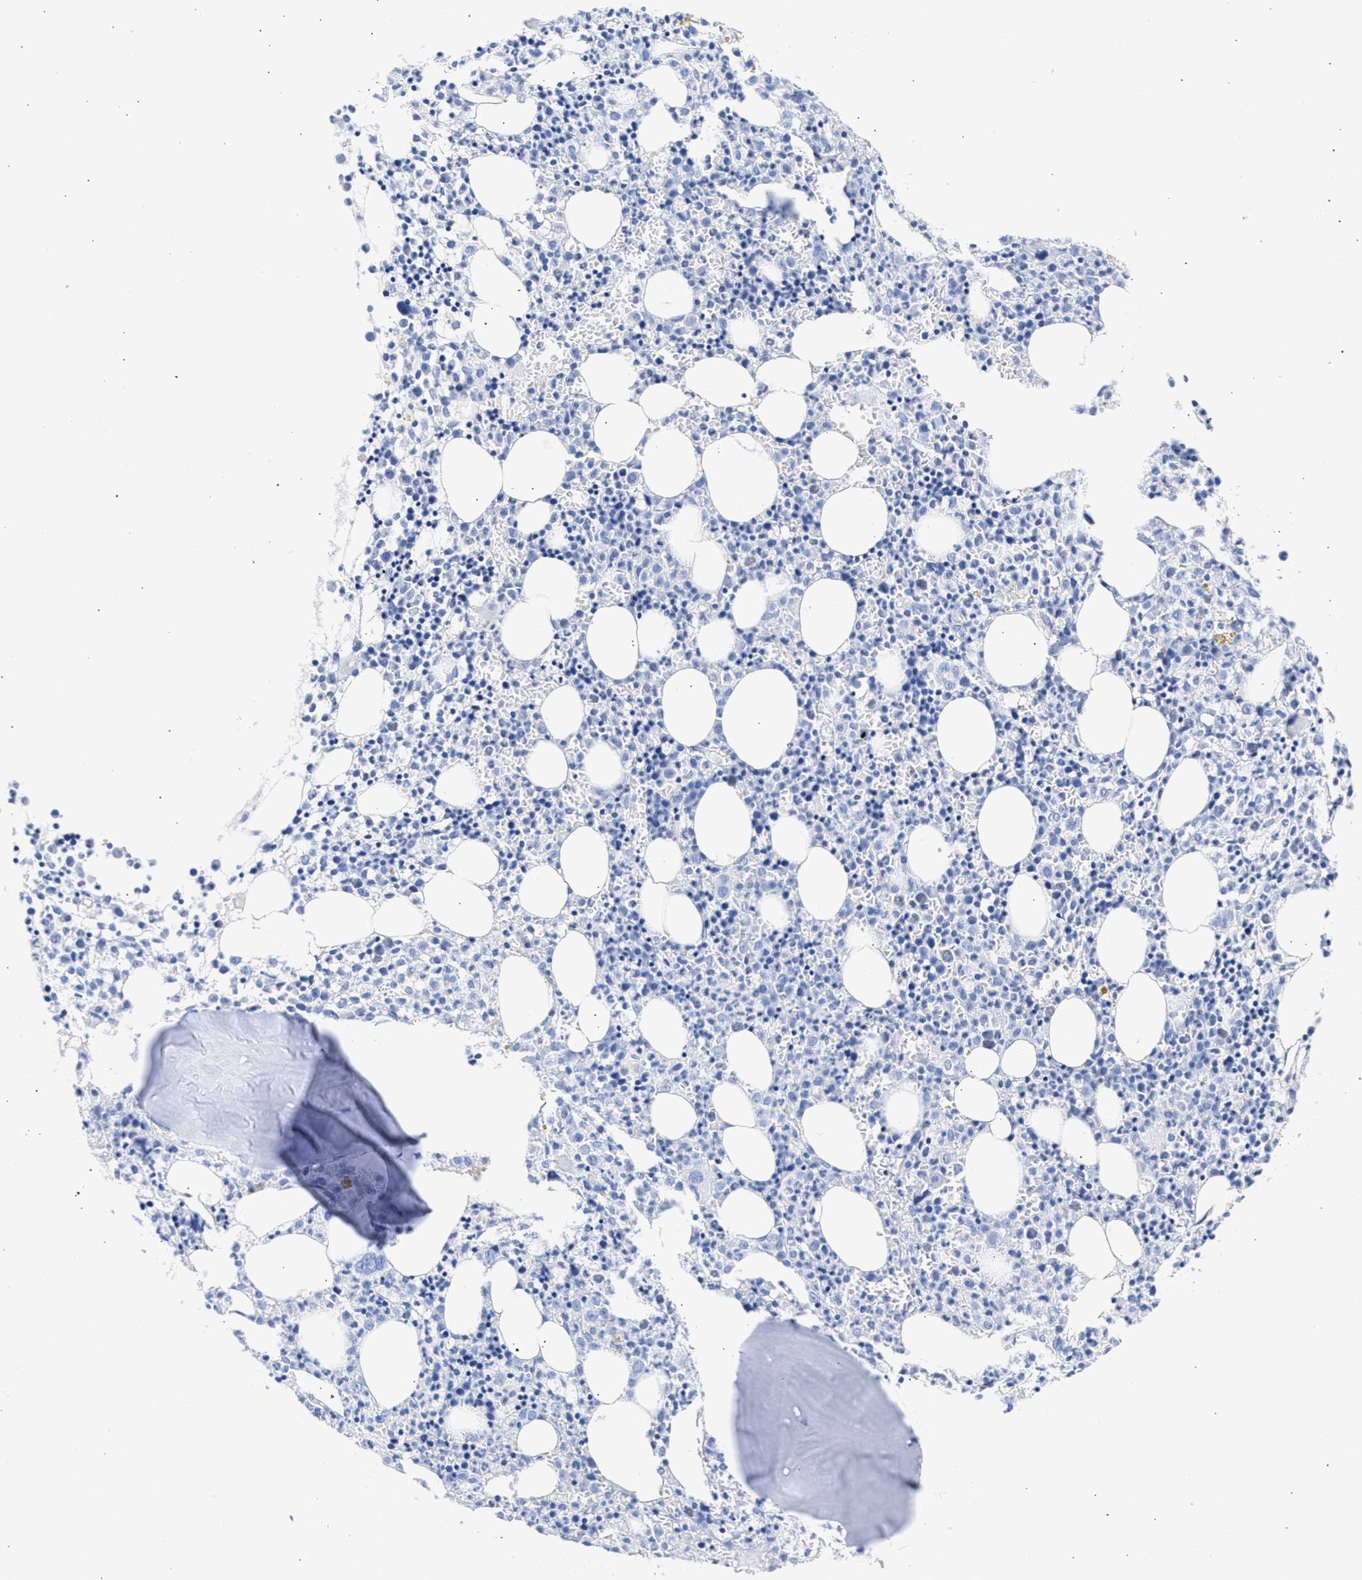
{"staining": {"intensity": "negative", "quantity": "none", "location": "none"}, "tissue": "bone marrow", "cell_type": "Hematopoietic cells", "image_type": "normal", "snomed": [{"axis": "morphology", "description": "Normal tissue, NOS"}, {"axis": "morphology", "description": "Inflammation, NOS"}, {"axis": "topography", "description": "Bone marrow"}], "caption": "Hematopoietic cells show no significant positivity in normal bone marrow. Nuclei are stained in blue.", "gene": "RSPH1", "patient": {"sex": "male", "age": 25}}